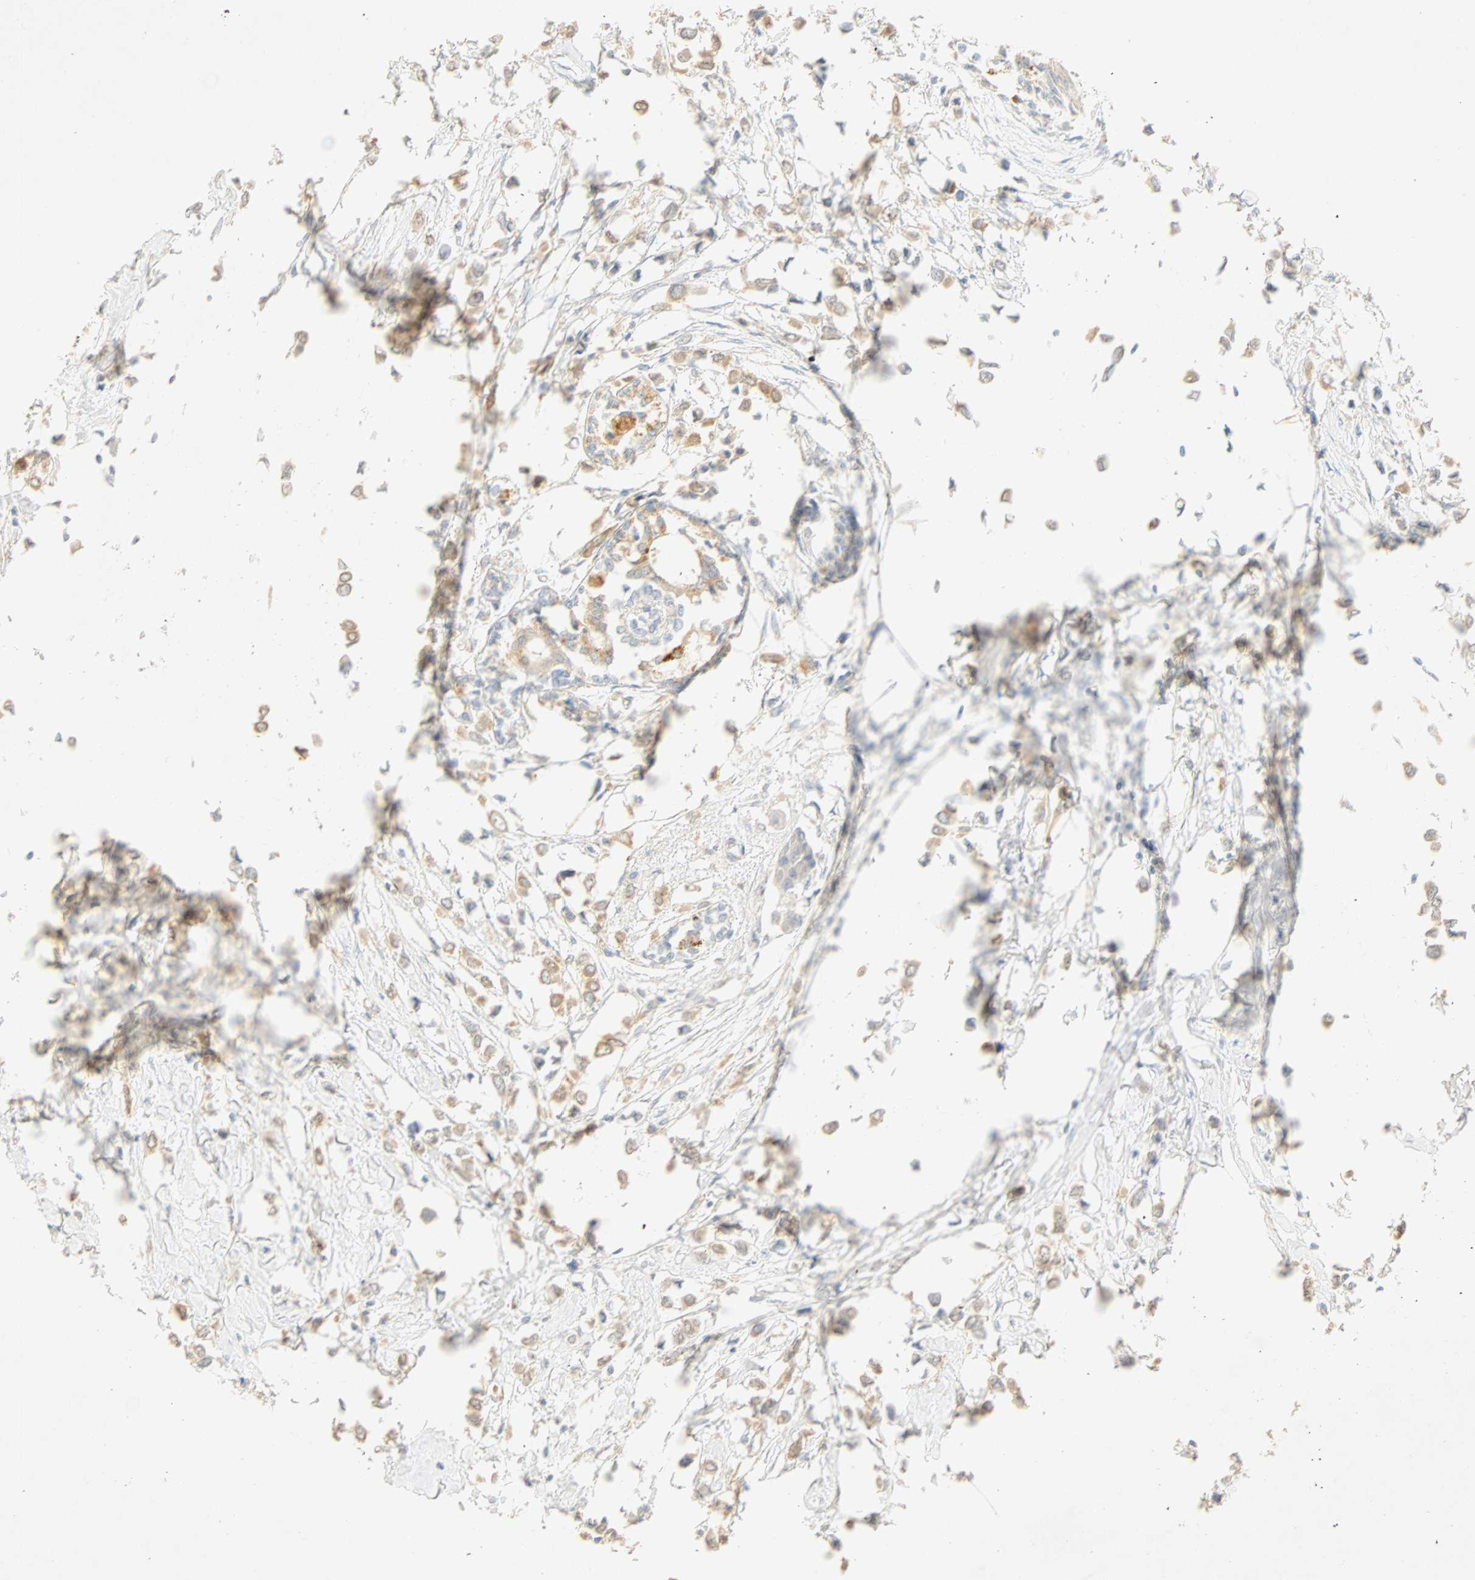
{"staining": {"intensity": "weak", "quantity": "25%-75%", "location": "cytoplasmic/membranous"}, "tissue": "breast cancer", "cell_type": "Tumor cells", "image_type": "cancer", "snomed": [{"axis": "morphology", "description": "Lobular carcinoma"}, {"axis": "topography", "description": "Breast"}], "caption": "Human lobular carcinoma (breast) stained with a protein marker exhibits weak staining in tumor cells.", "gene": "SELENBP1", "patient": {"sex": "female", "age": 51}}